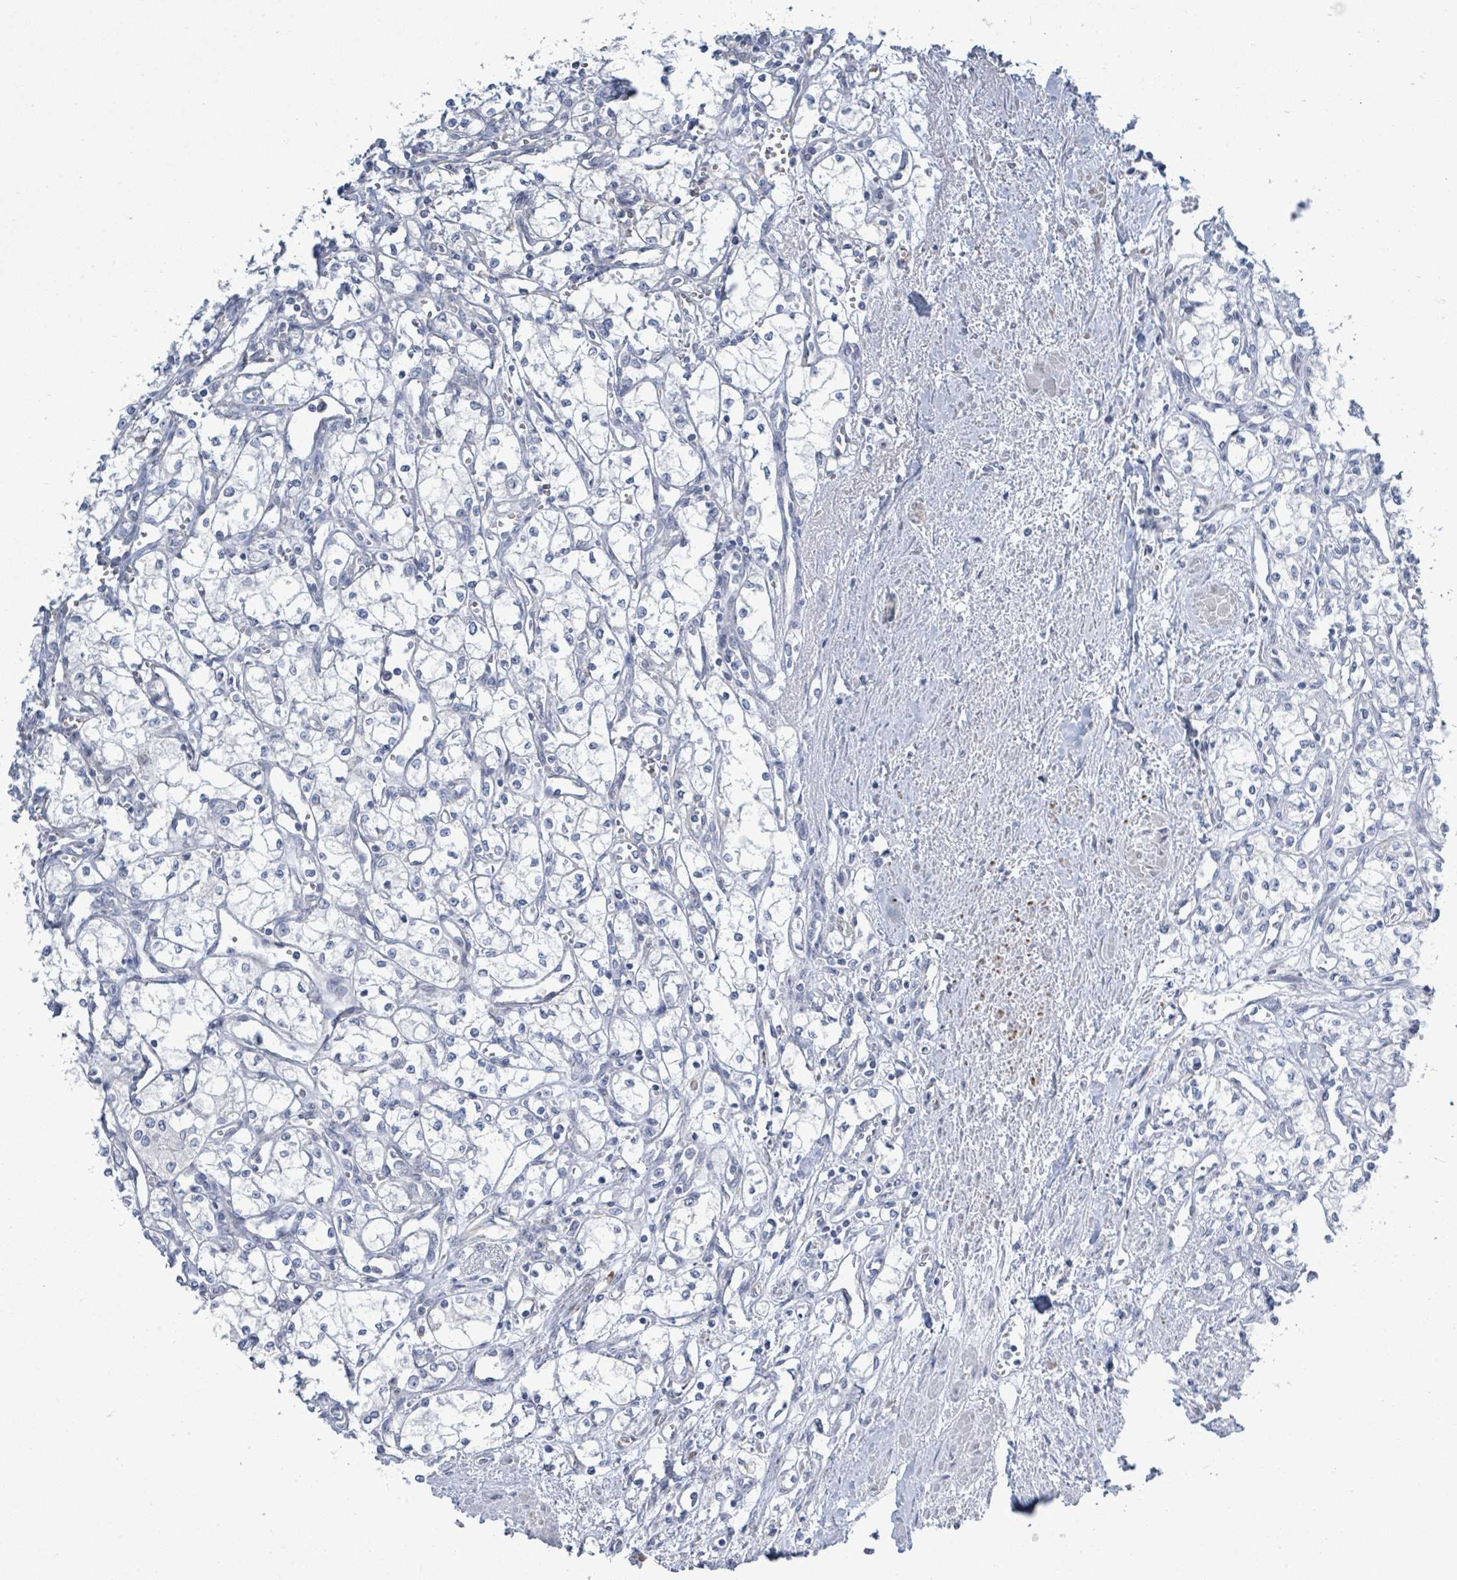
{"staining": {"intensity": "negative", "quantity": "none", "location": "none"}, "tissue": "renal cancer", "cell_type": "Tumor cells", "image_type": "cancer", "snomed": [{"axis": "morphology", "description": "Adenocarcinoma, NOS"}, {"axis": "topography", "description": "Kidney"}], "caption": "DAB (3,3'-diaminobenzidine) immunohistochemical staining of renal cancer shows no significant staining in tumor cells.", "gene": "SIRPB1", "patient": {"sex": "male", "age": 59}}